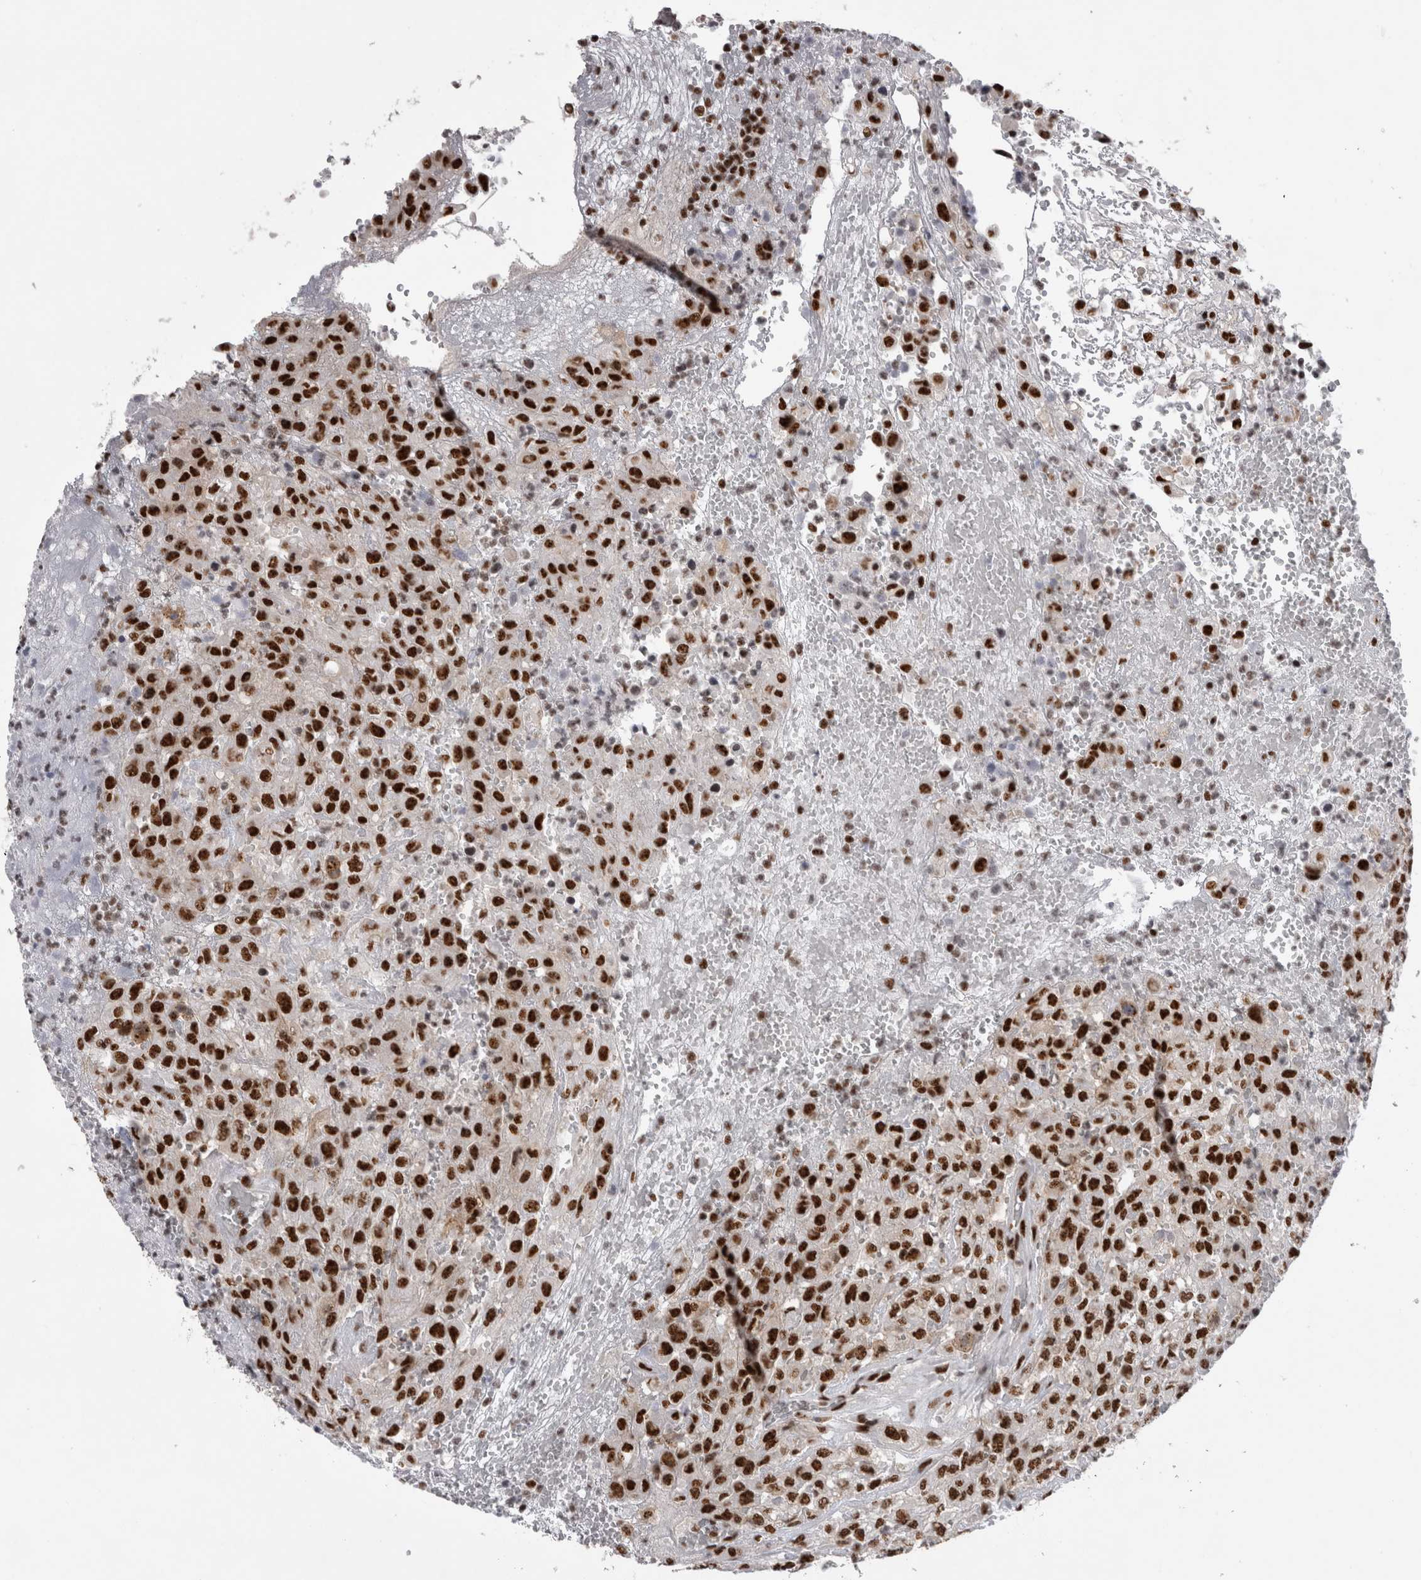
{"staining": {"intensity": "strong", "quantity": ">75%", "location": "nuclear"}, "tissue": "urothelial cancer", "cell_type": "Tumor cells", "image_type": "cancer", "snomed": [{"axis": "morphology", "description": "Urothelial carcinoma, High grade"}, {"axis": "topography", "description": "Urinary bladder"}], "caption": "Urothelial carcinoma (high-grade) stained with a brown dye displays strong nuclear positive expression in approximately >75% of tumor cells.", "gene": "CDK11A", "patient": {"sex": "male", "age": 46}}